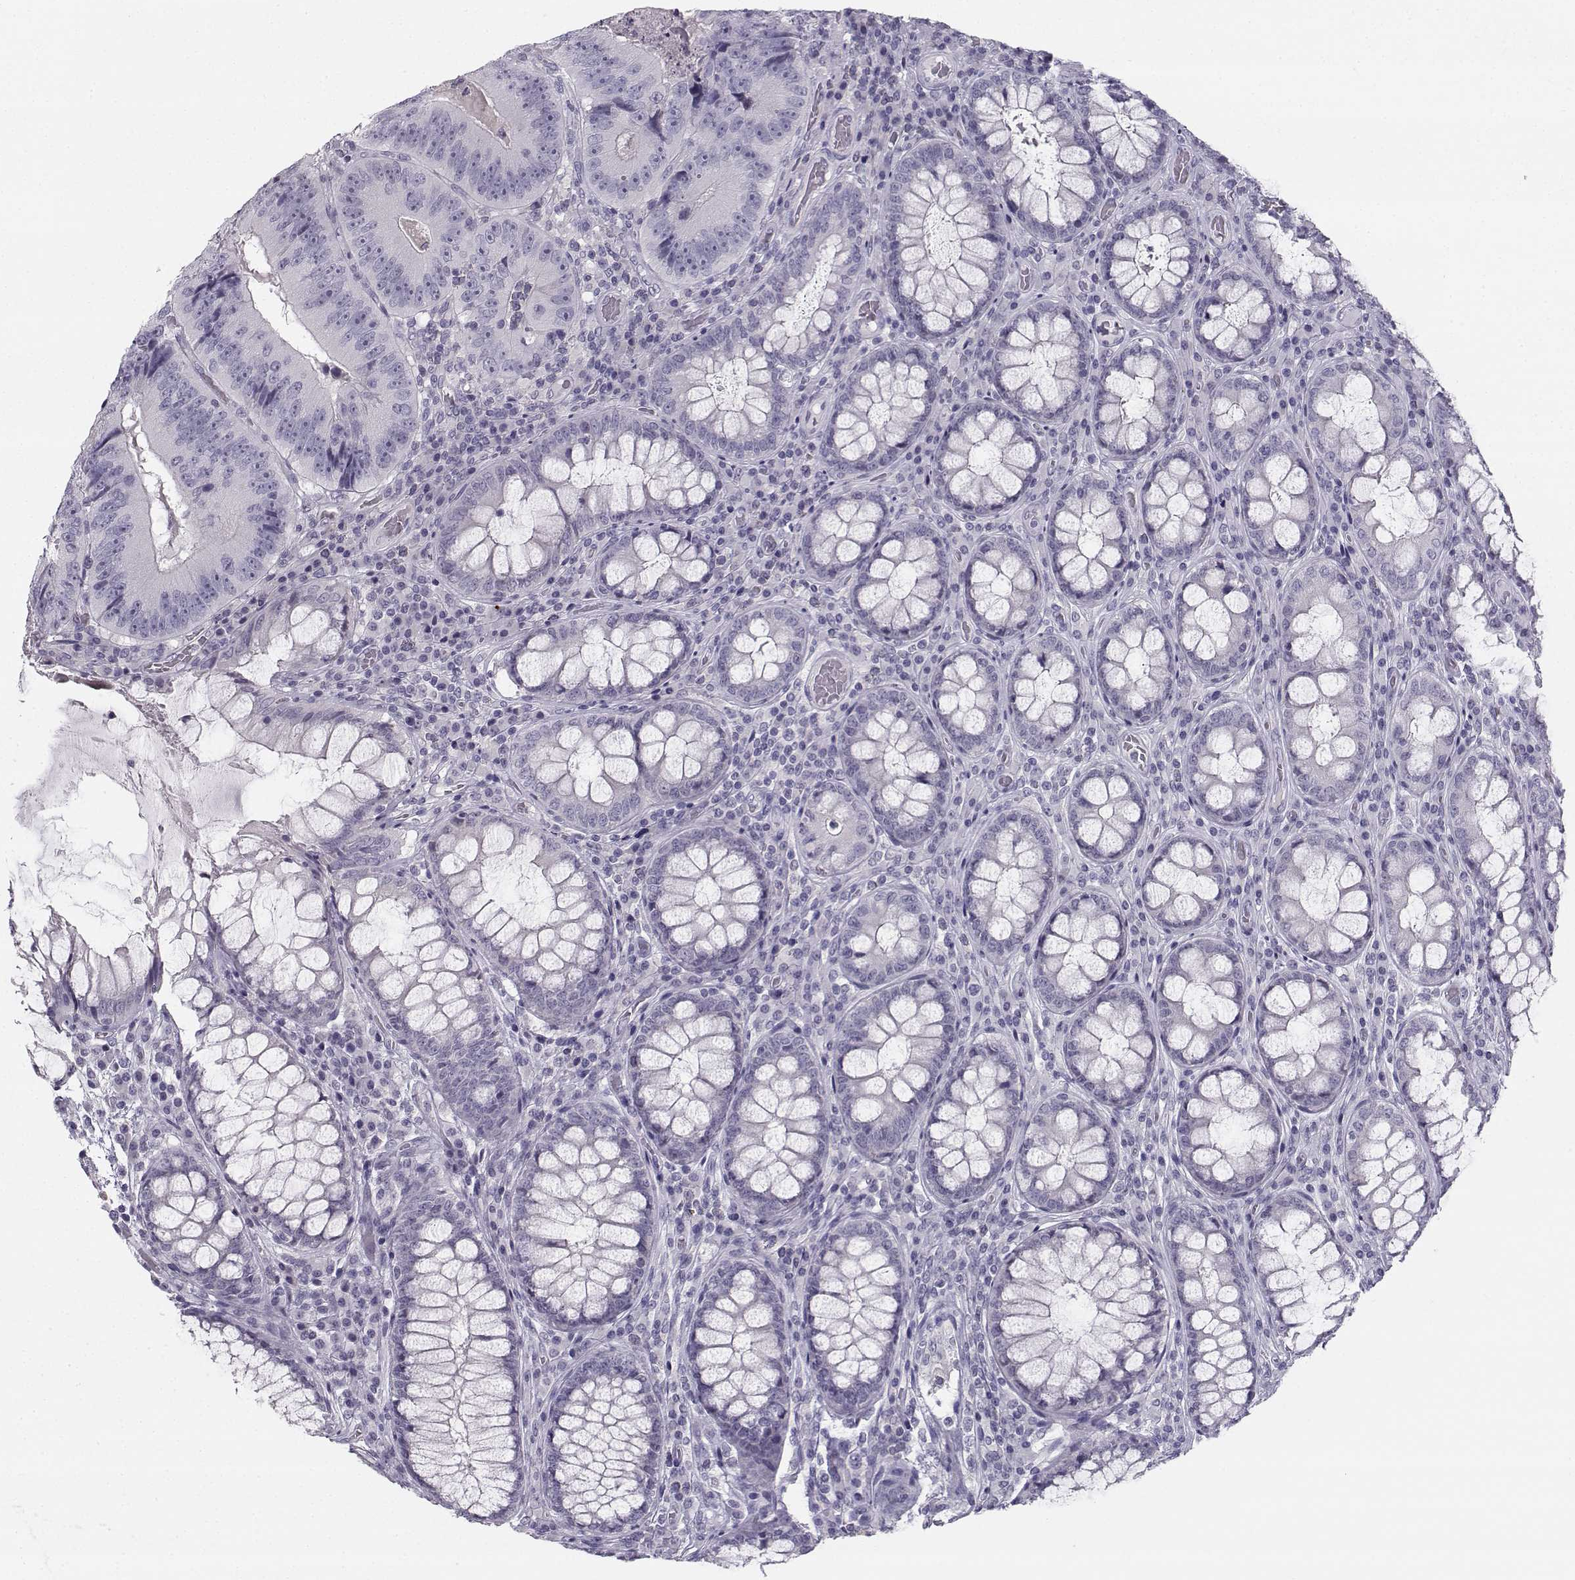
{"staining": {"intensity": "negative", "quantity": "none", "location": "none"}, "tissue": "colorectal cancer", "cell_type": "Tumor cells", "image_type": "cancer", "snomed": [{"axis": "morphology", "description": "Adenocarcinoma, NOS"}, {"axis": "topography", "description": "Colon"}], "caption": "IHC of adenocarcinoma (colorectal) reveals no positivity in tumor cells. Brightfield microscopy of immunohistochemistry stained with DAB (brown) and hematoxylin (blue), captured at high magnification.", "gene": "SYCE1", "patient": {"sex": "female", "age": 86}}